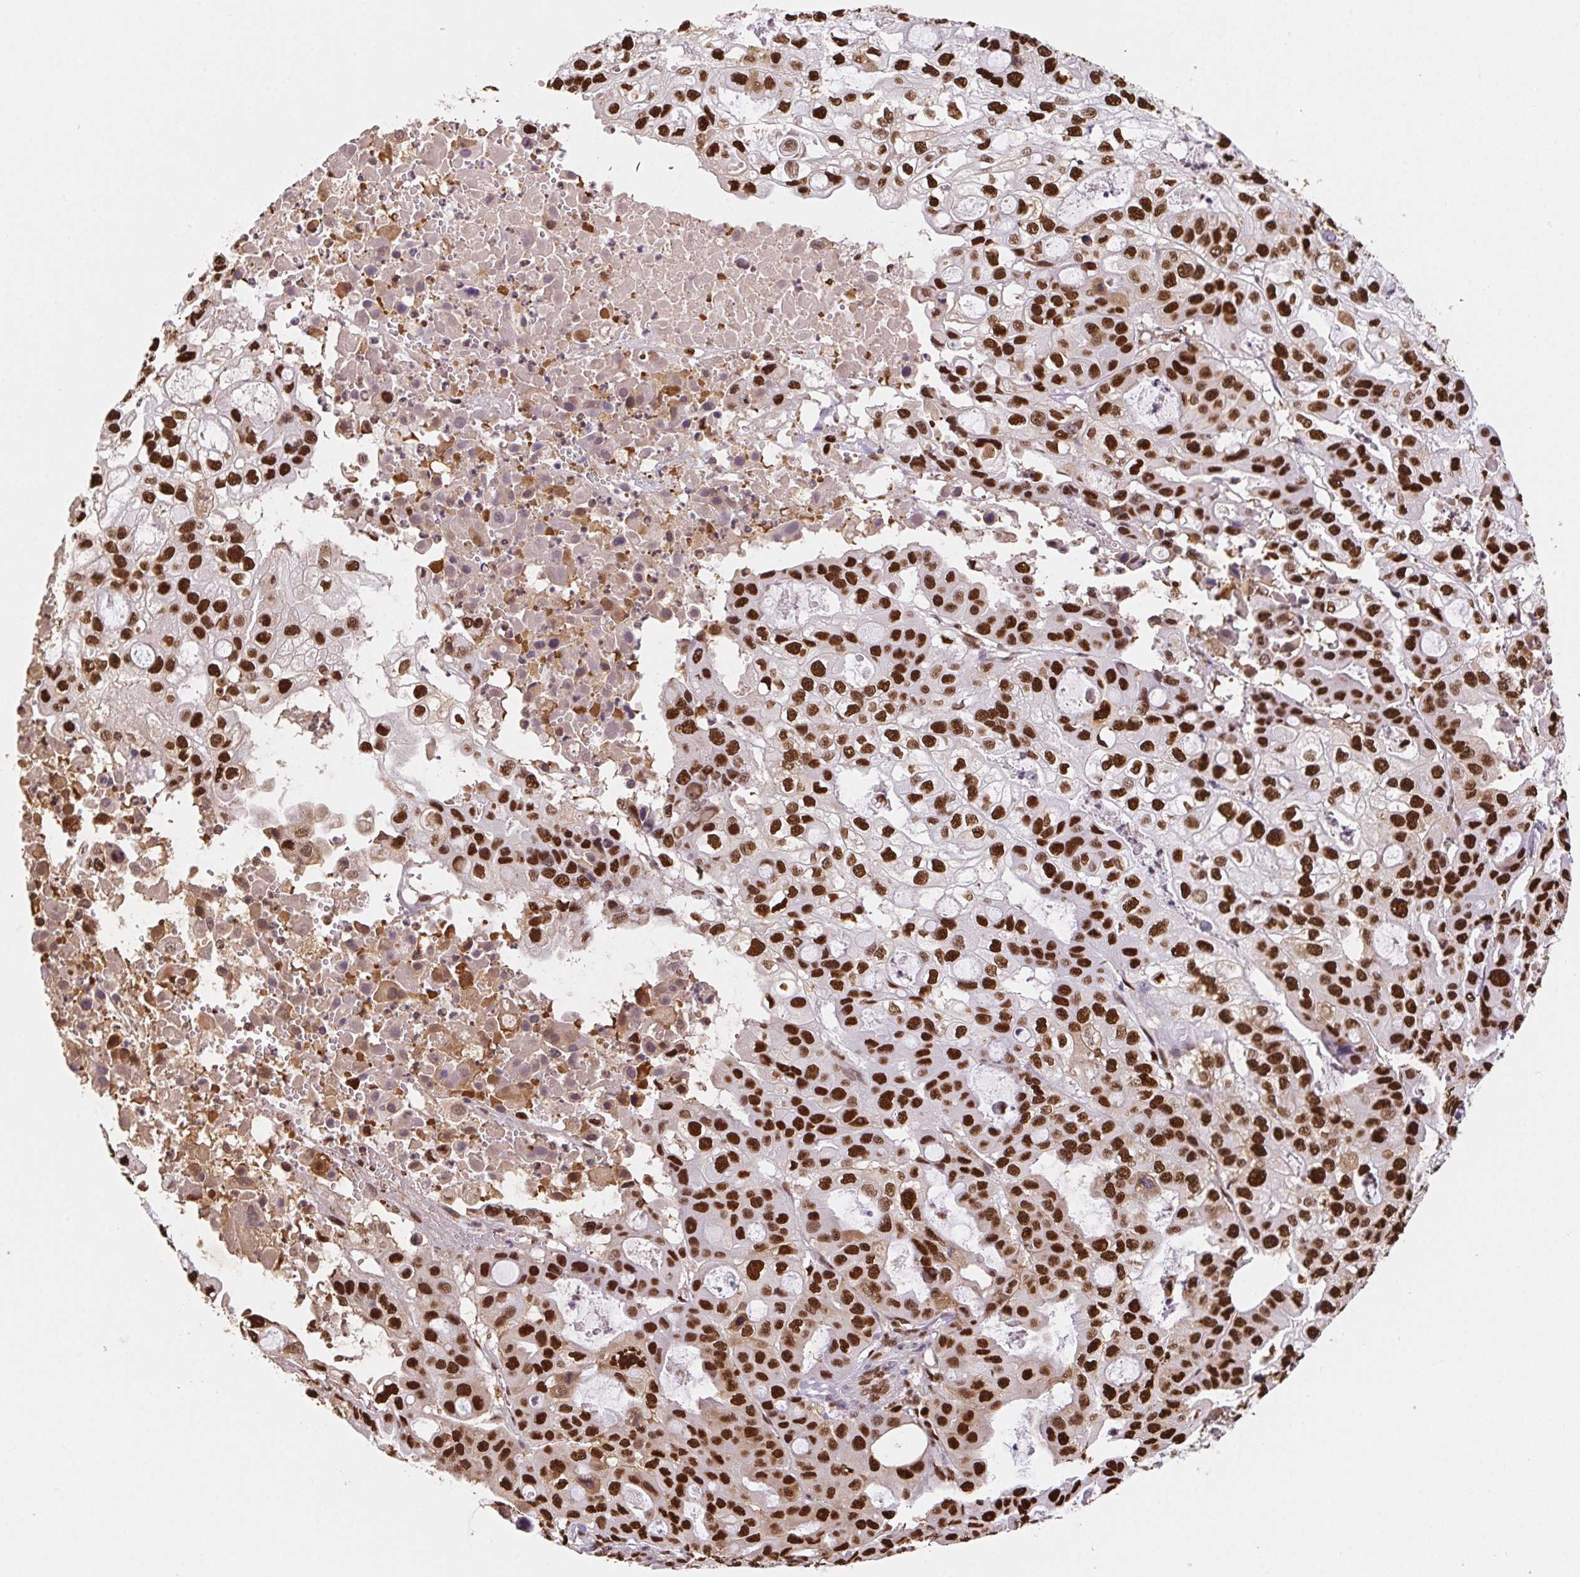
{"staining": {"intensity": "strong", "quantity": ">75%", "location": "nuclear"}, "tissue": "ovarian cancer", "cell_type": "Tumor cells", "image_type": "cancer", "snomed": [{"axis": "morphology", "description": "Cystadenocarcinoma, serous, NOS"}, {"axis": "topography", "description": "Ovary"}], "caption": "Strong nuclear expression for a protein is seen in approximately >75% of tumor cells of ovarian cancer using IHC.", "gene": "SET", "patient": {"sex": "female", "age": 56}}